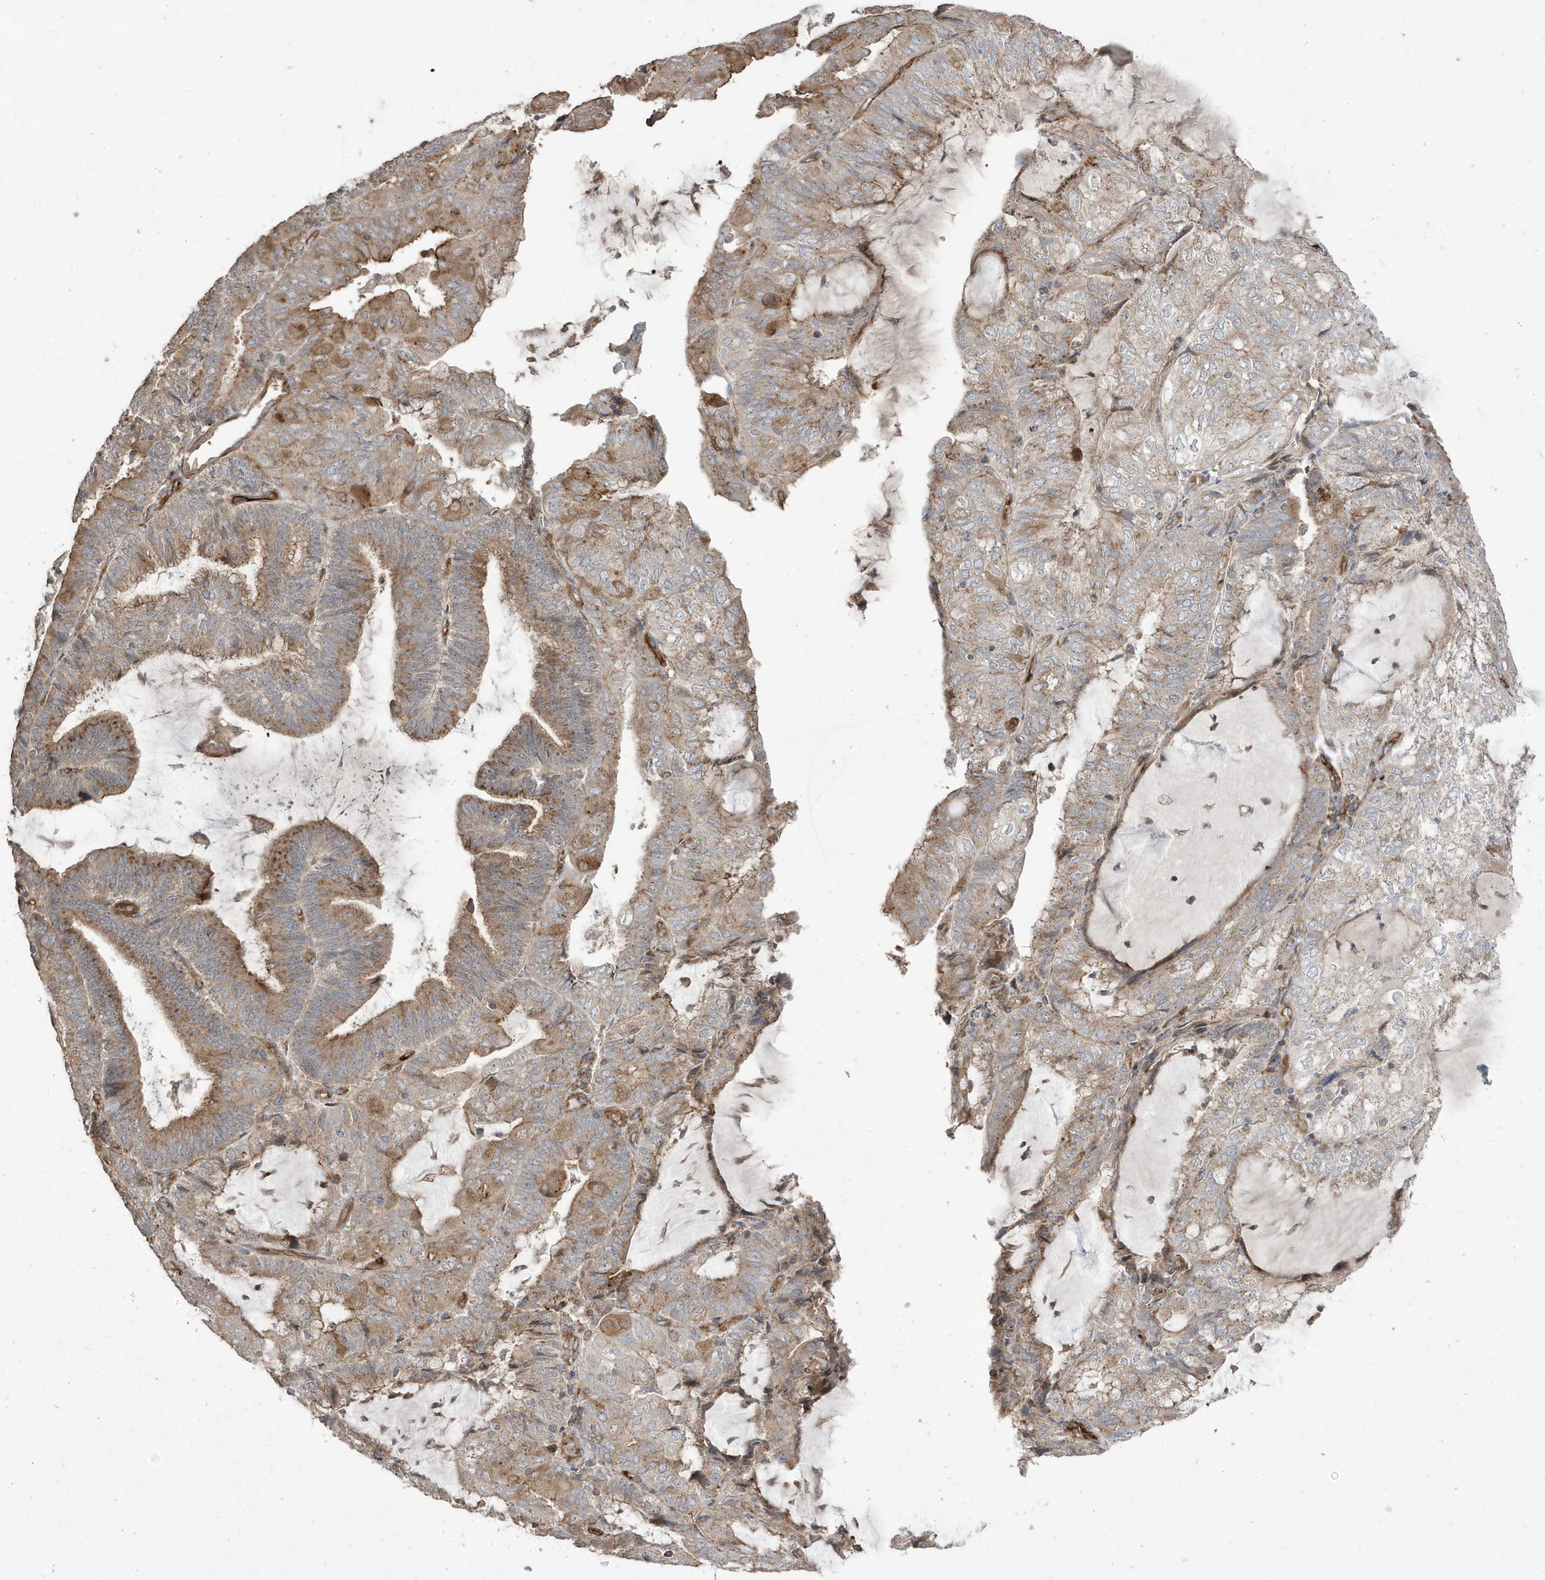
{"staining": {"intensity": "moderate", "quantity": "25%-75%", "location": "cytoplasmic/membranous"}, "tissue": "endometrial cancer", "cell_type": "Tumor cells", "image_type": "cancer", "snomed": [{"axis": "morphology", "description": "Adenocarcinoma, NOS"}, {"axis": "topography", "description": "Endometrium"}], "caption": "High-power microscopy captured an immunohistochemistry (IHC) photomicrograph of endometrial adenocarcinoma, revealing moderate cytoplasmic/membranous expression in about 25%-75% of tumor cells. The protein of interest is shown in brown color, while the nuclei are stained blue.", "gene": "CETN3", "patient": {"sex": "female", "age": 81}}